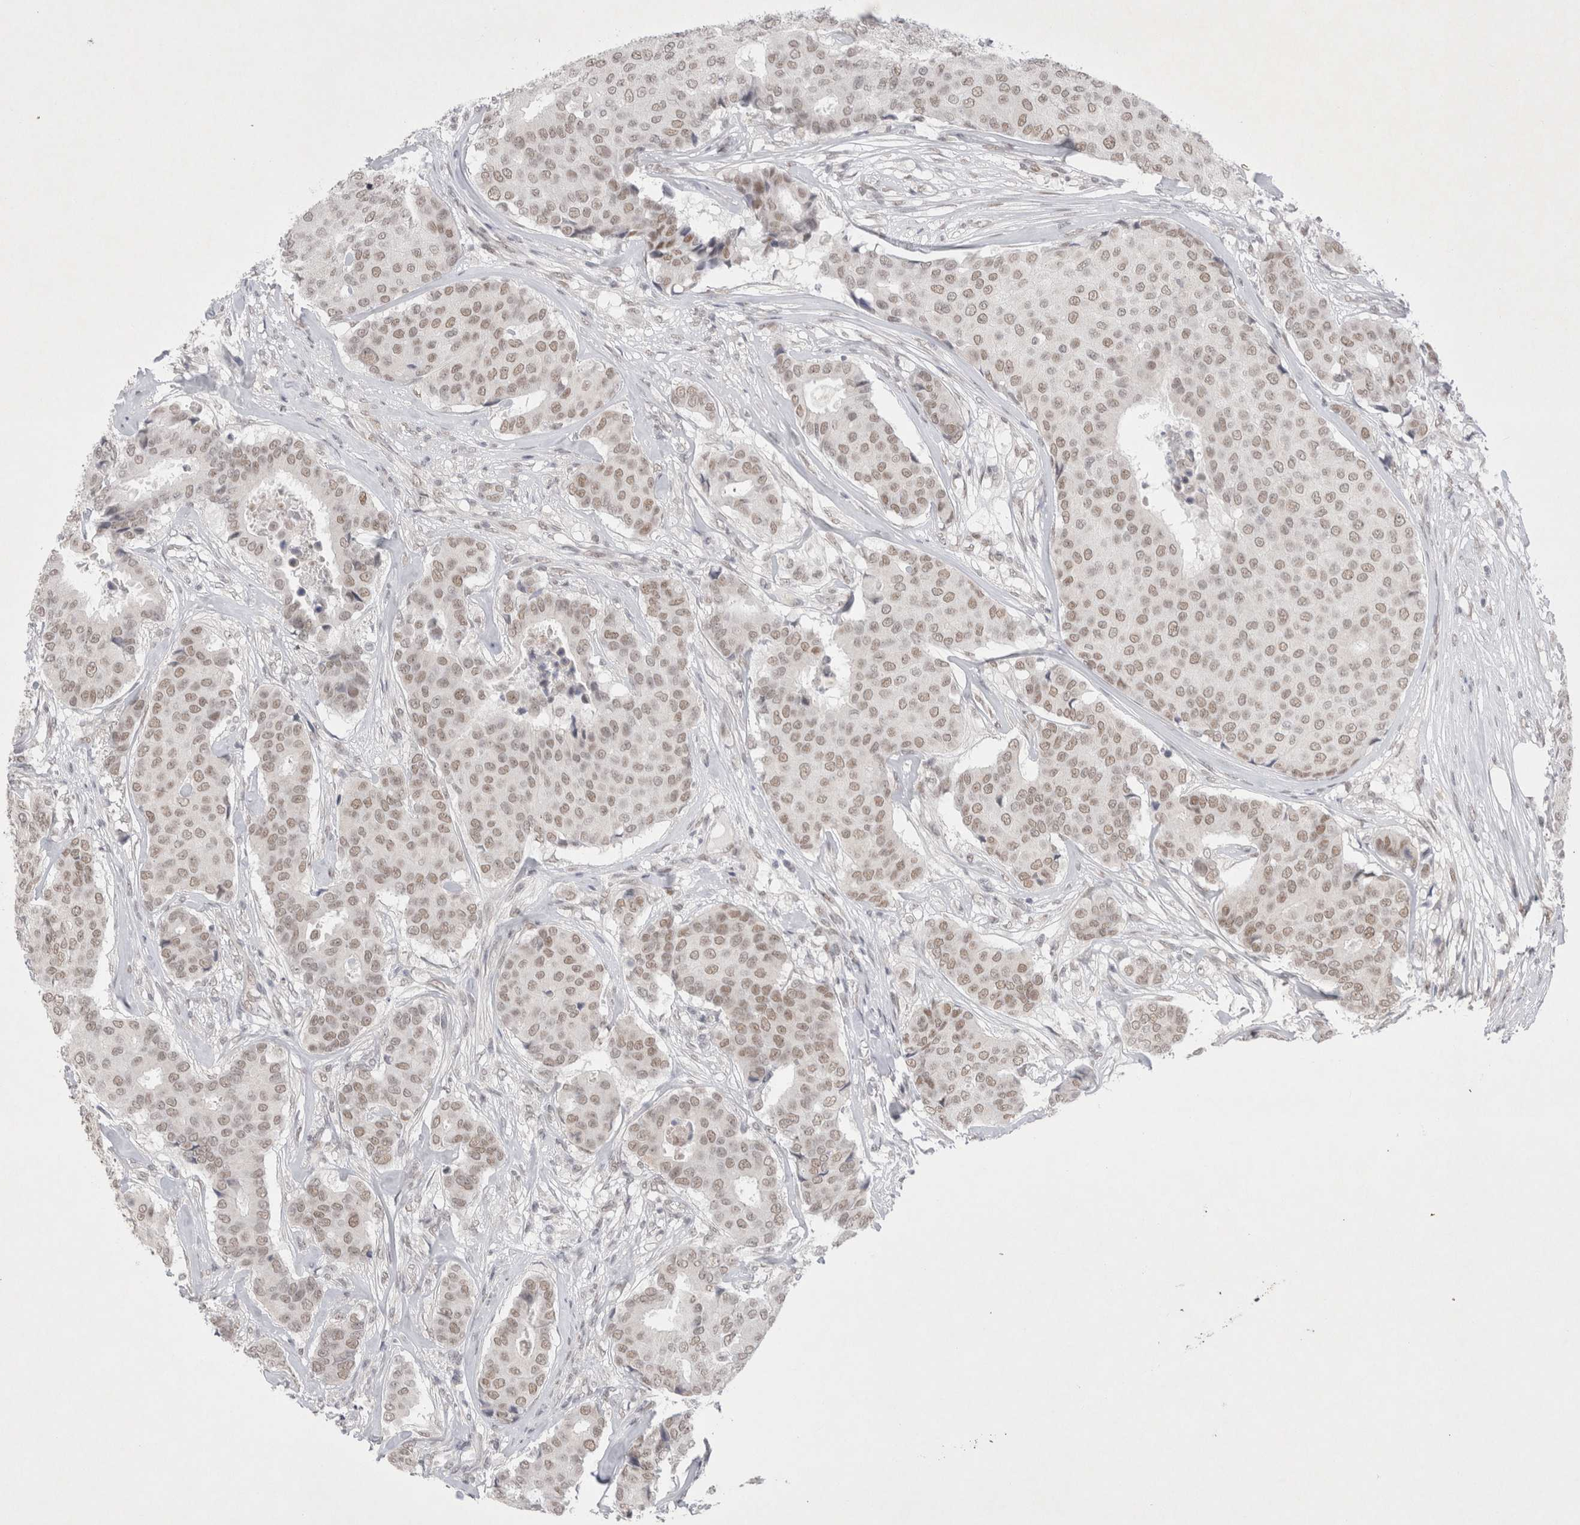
{"staining": {"intensity": "weak", "quantity": ">75%", "location": "nuclear"}, "tissue": "breast cancer", "cell_type": "Tumor cells", "image_type": "cancer", "snomed": [{"axis": "morphology", "description": "Duct carcinoma"}, {"axis": "topography", "description": "Breast"}], "caption": "The histopathology image reveals a brown stain indicating the presence of a protein in the nuclear of tumor cells in breast cancer.", "gene": "RECQL4", "patient": {"sex": "female", "age": 75}}